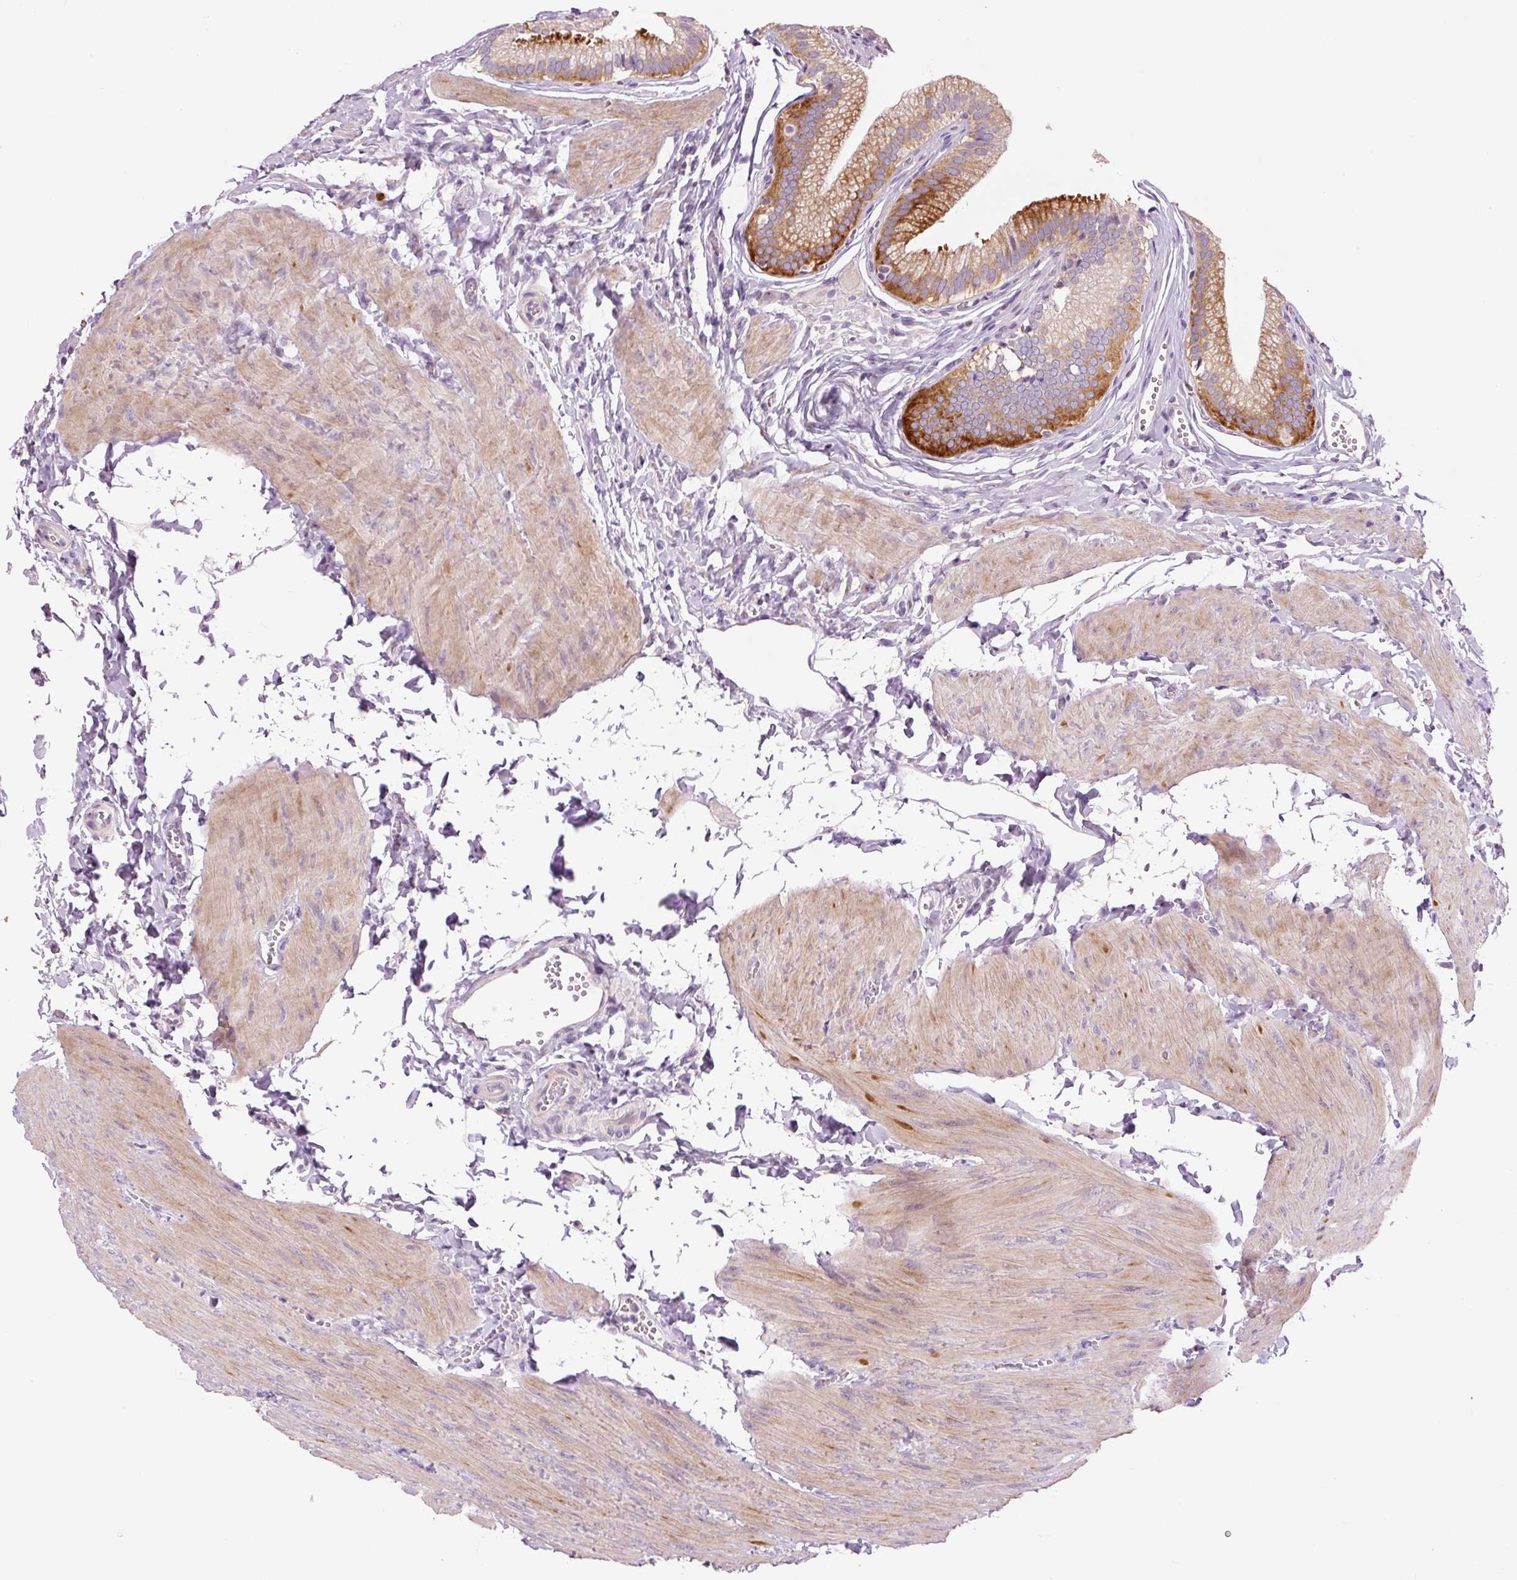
{"staining": {"intensity": "strong", "quantity": "25%-75%", "location": "cytoplasmic/membranous"}, "tissue": "gallbladder", "cell_type": "Glandular cells", "image_type": "normal", "snomed": [{"axis": "morphology", "description": "Normal tissue, NOS"}, {"axis": "topography", "description": "Gallbladder"}, {"axis": "topography", "description": "Peripheral nerve tissue"}], "caption": "Immunohistochemistry (IHC) (DAB (3,3'-diaminobenzidine)) staining of normal gallbladder exhibits strong cytoplasmic/membranous protein staining in about 25%-75% of glandular cells. The staining was performed using DAB, with brown indicating positive protein expression. Nuclei are stained blue with hematoxylin.", "gene": "HAX1", "patient": {"sex": "male", "age": 17}}